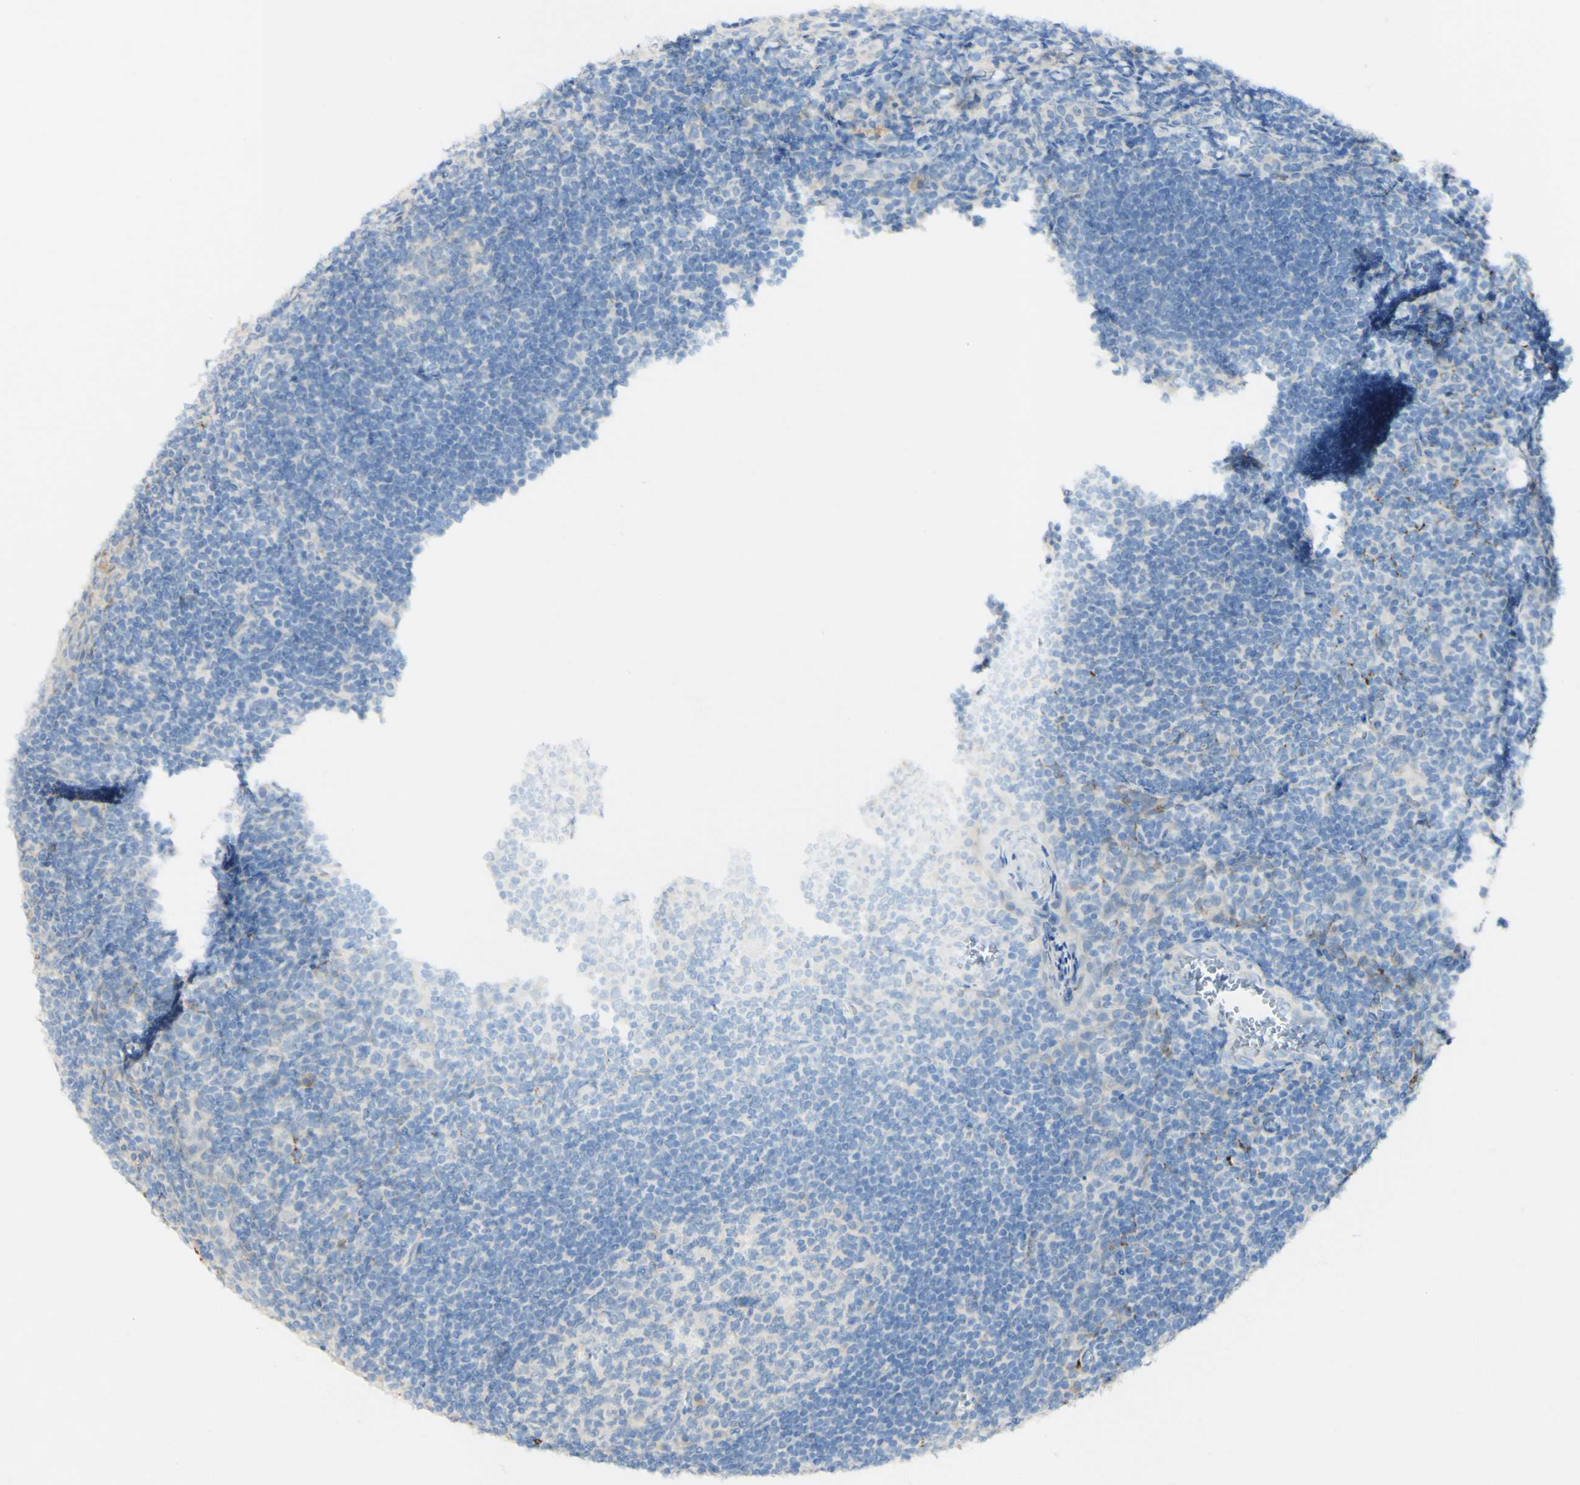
{"staining": {"intensity": "negative", "quantity": "none", "location": "none"}, "tissue": "tonsil", "cell_type": "Germinal center cells", "image_type": "normal", "snomed": [{"axis": "morphology", "description": "Normal tissue, NOS"}, {"axis": "topography", "description": "Tonsil"}], "caption": "Tonsil stained for a protein using IHC shows no positivity germinal center cells.", "gene": "FGF4", "patient": {"sex": "male", "age": 37}}